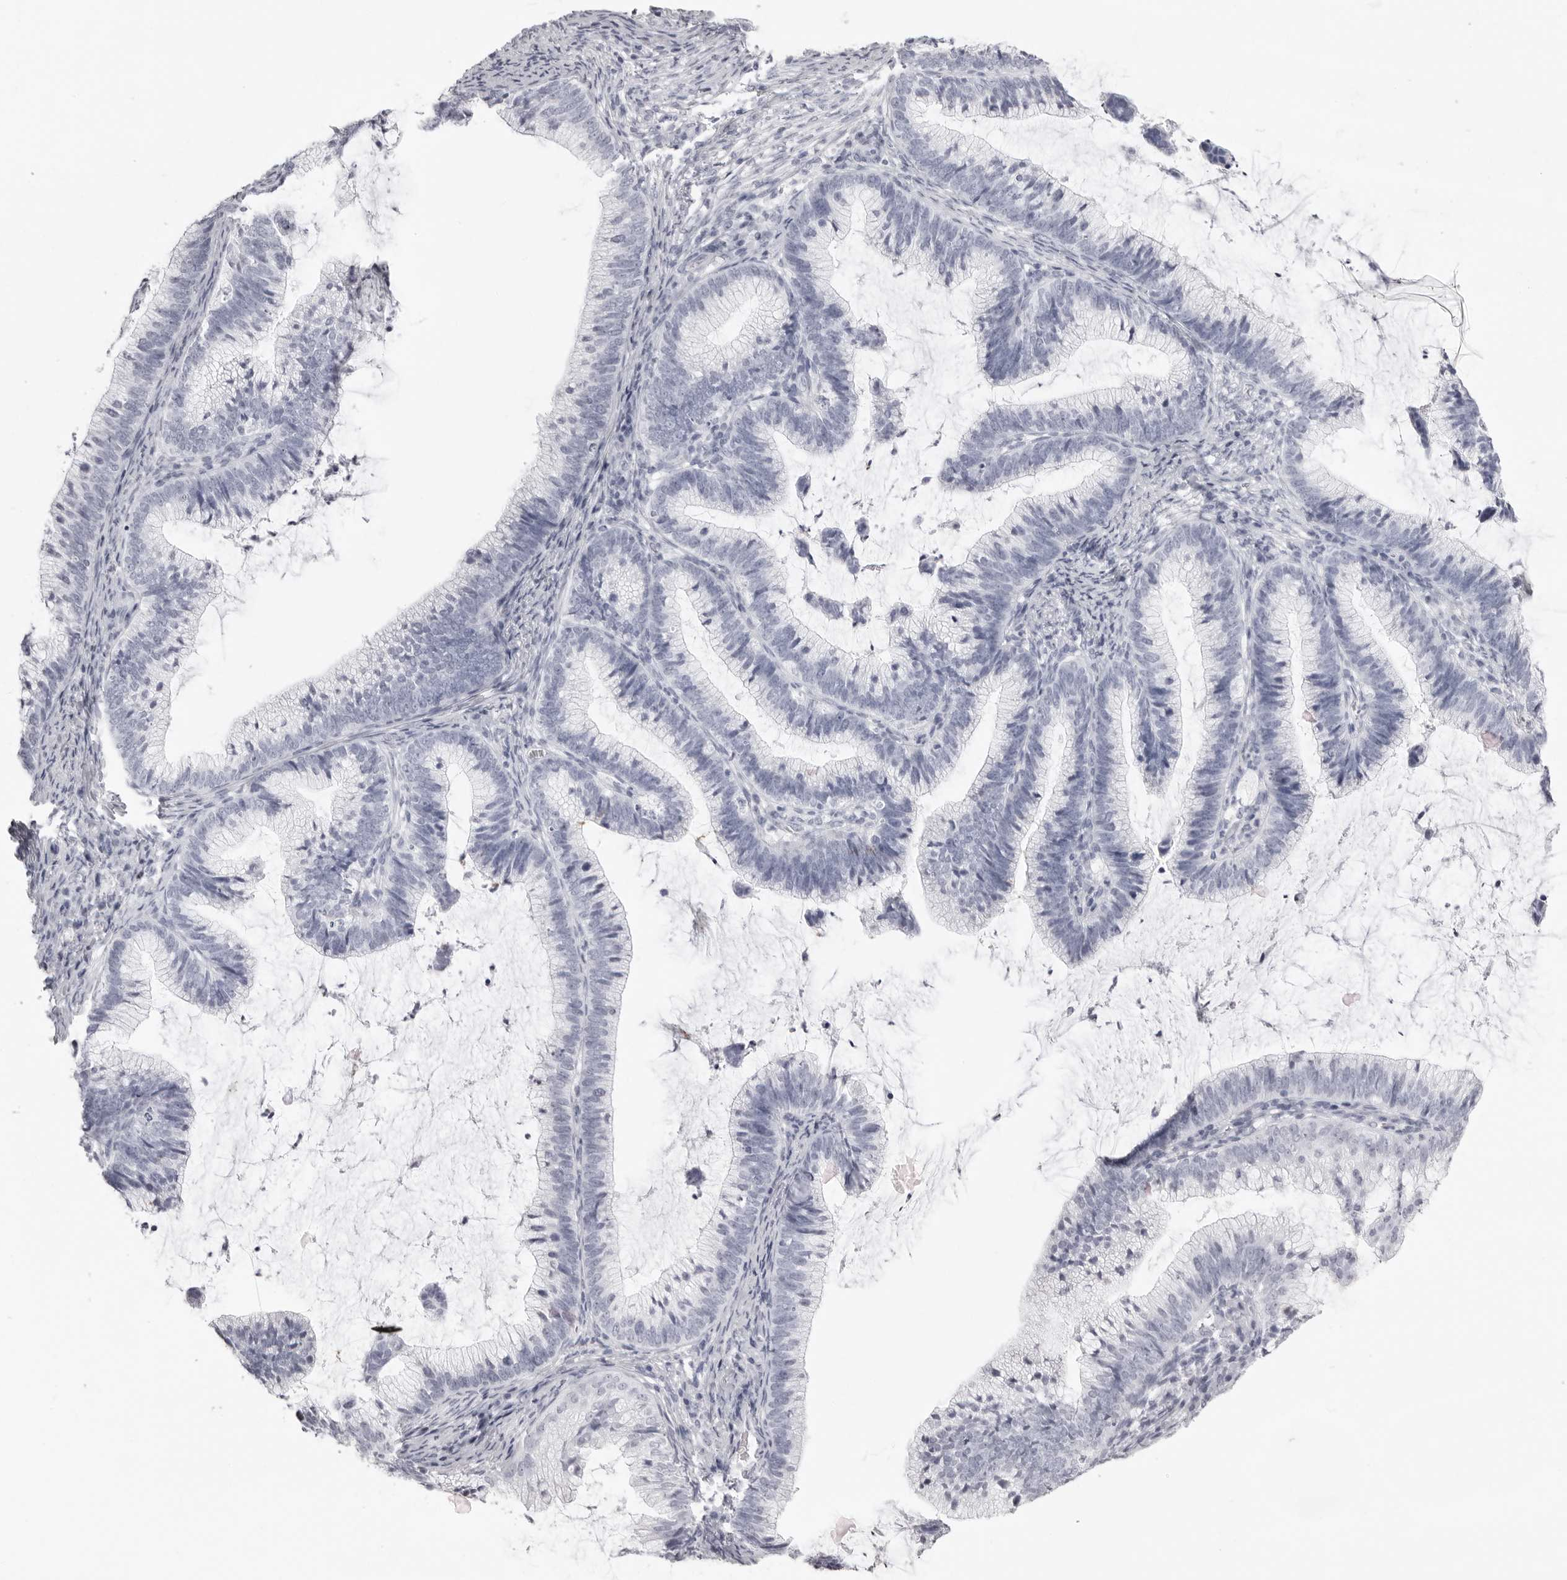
{"staining": {"intensity": "negative", "quantity": "none", "location": "none"}, "tissue": "cervical cancer", "cell_type": "Tumor cells", "image_type": "cancer", "snomed": [{"axis": "morphology", "description": "Adenocarcinoma, NOS"}, {"axis": "topography", "description": "Cervix"}], "caption": "Micrograph shows no protein positivity in tumor cells of cervical cancer (adenocarcinoma) tissue.", "gene": "CST1", "patient": {"sex": "female", "age": 36}}